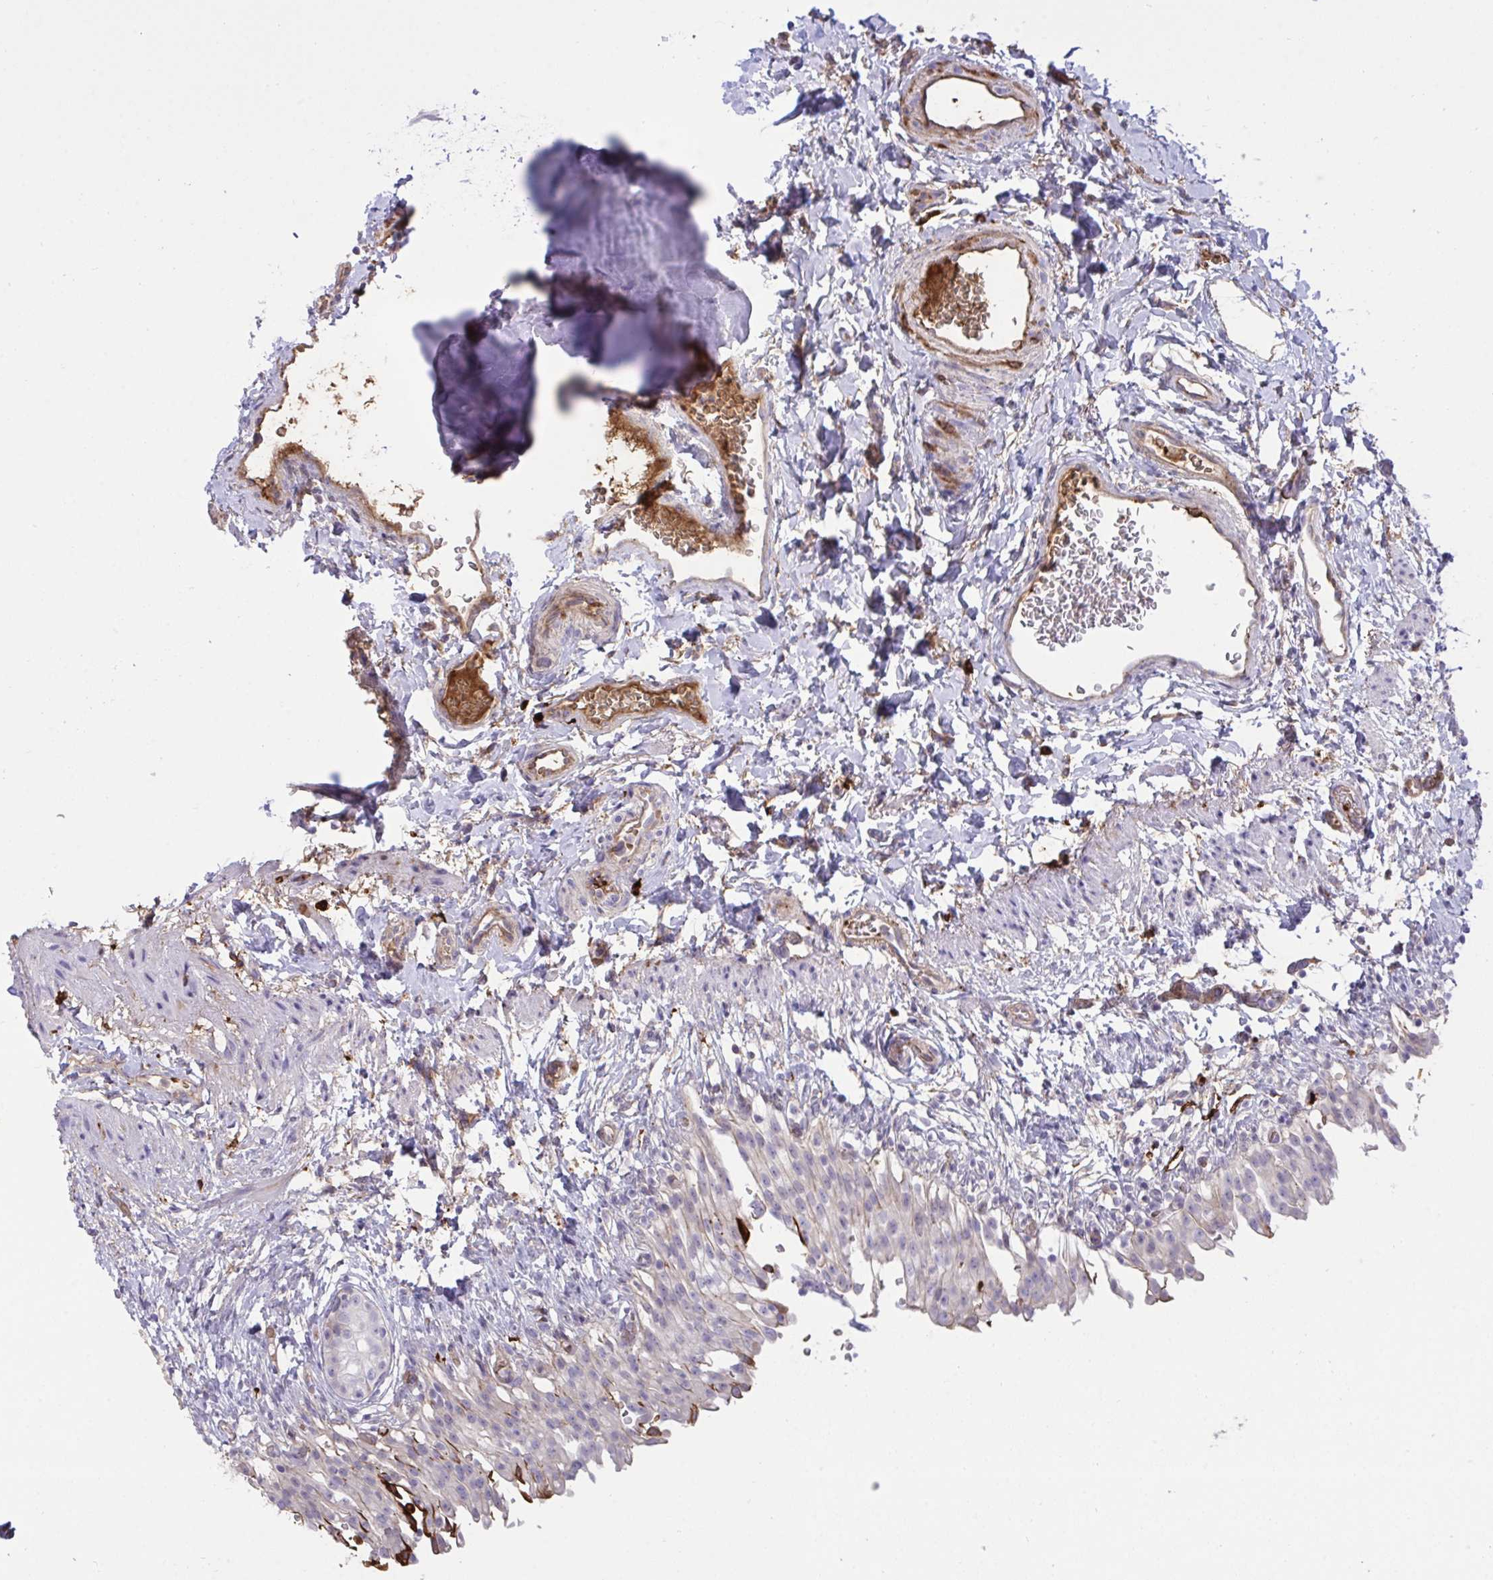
{"staining": {"intensity": "negative", "quantity": "none", "location": "none"}, "tissue": "urinary bladder", "cell_type": "Urothelial cells", "image_type": "normal", "snomed": [{"axis": "morphology", "description": "Normal tissue, NOS"}, {"axis": "topography", "description": "Urinary bladder"}, {"axis": "topography", "description": "Peripheral nerve tissue"}], "caption": "Immunohistochemistry (IHC) histopathology image of normal urinary bladder: urinary bladder stained with DAB (3,3'-diaminobenzidine) exhibits no significant protein expression in urothelial cells. The staining was performed using DAB to visualize the protein expression in brown, while the nuclei were stained in blue with hematoxylin (Magnification: 20x).", "gene": "F2", "patient": {"sex": "female", "age": 60}}